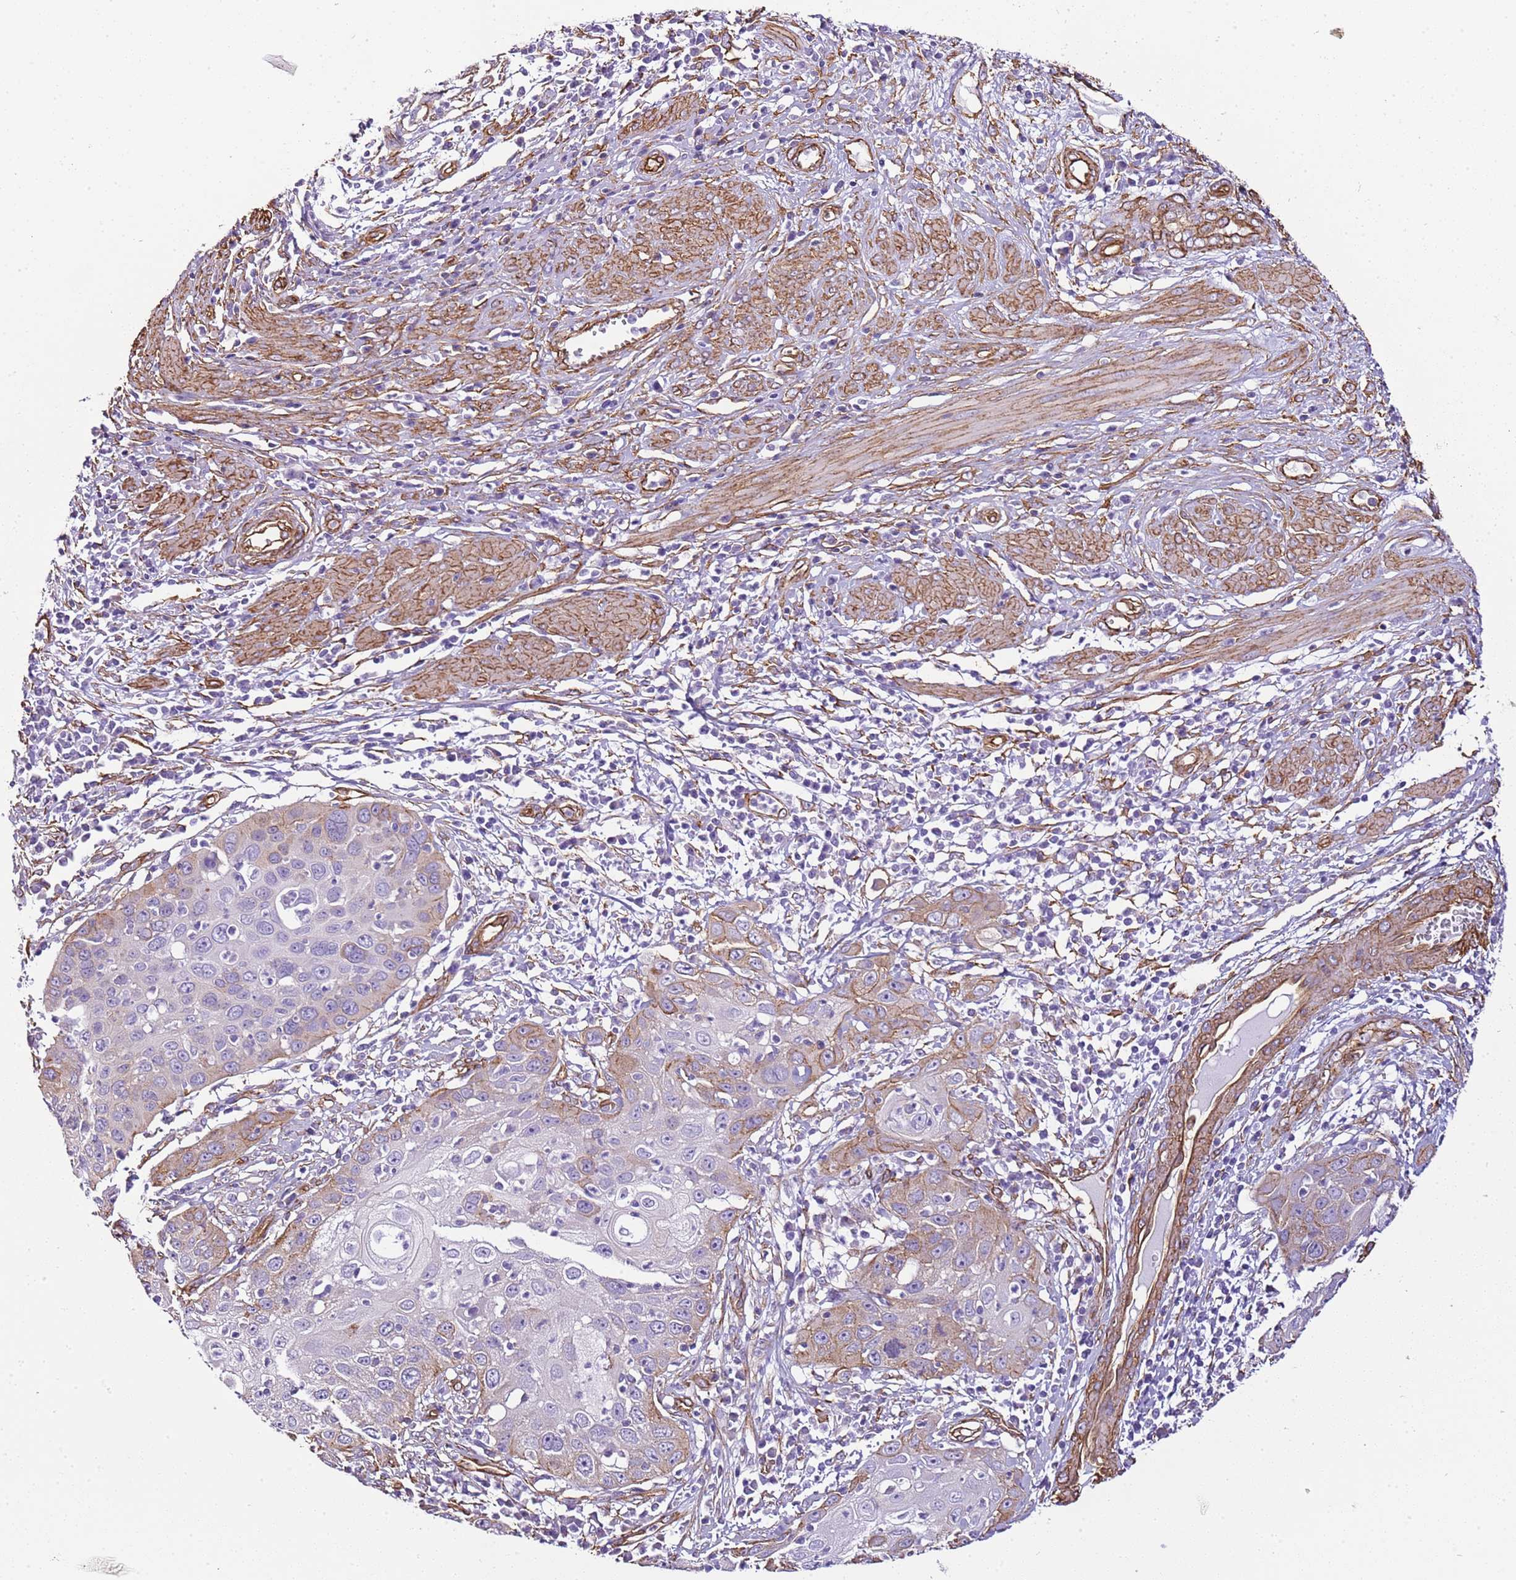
{"staining": {"intensity": "moderate", "quantity": "<25%", "location": "cytoplasmic/membranous"}, "tissue": "cervical cancer", "cell_type": "Tumor cells", "image_type": "cancer", "snomed": [{"axis": "morphology", "description": "Squamous cell carcinoma, NOS"}, {"axis": "topography", "description": "Cervix"}], "caption": "Human squamous cell carcinoma (cervical) stained with a protein marker exhibits moderate staining in tumor cells.", "gene": "CTDSPL", "patient": {"sex": "female", "age": 36}}